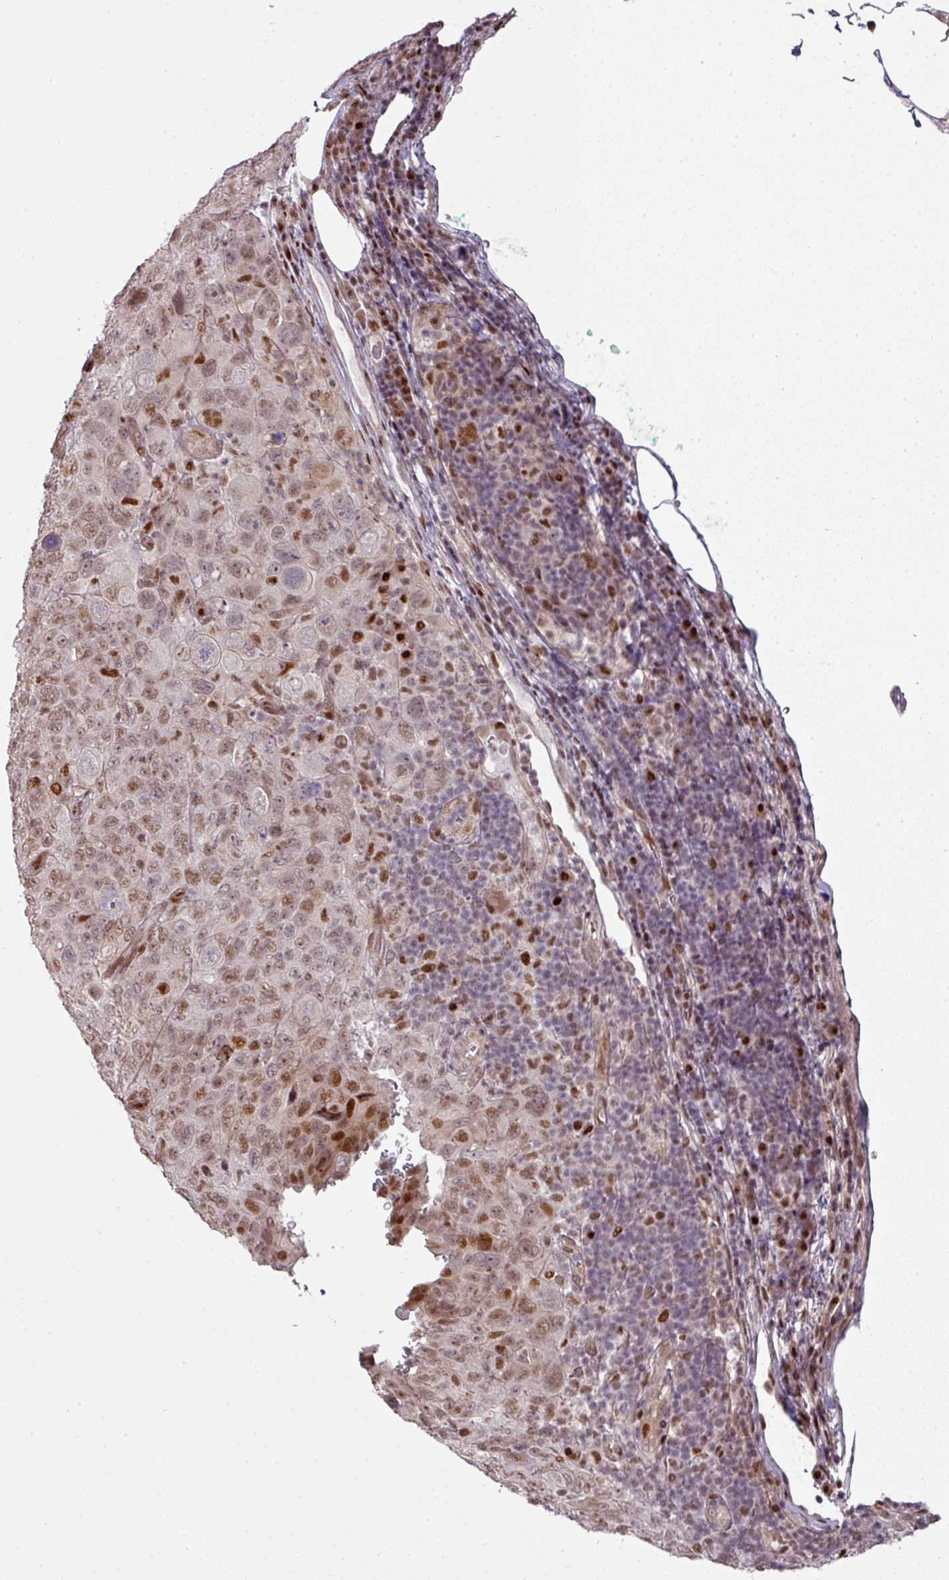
{"staining": {"intensity": "moderate", "quantity": ">75%", "location": "nuclear"}, "tissue": "pancreatic cancer", "cell_type": "Tumor cells", "image_type": "cancer", "snomed": [{"axis": "morphology", "description": "Adenocarcinoma, NOS"}, {"axis": "topography", "description": "Pancreas"}], "caption": "Pancreatic adenocarcinoma tissue demonstrates moderate nuclear positivity in approximately >75% of tumor cells The staining was performed using DAB to visualize the protein expression in brown, while the nuclei were stained in blue with hematoxylin (Magnification: 20x).", "gene": "MYSM1", "patient": {"sex": "male", "age": 68}}